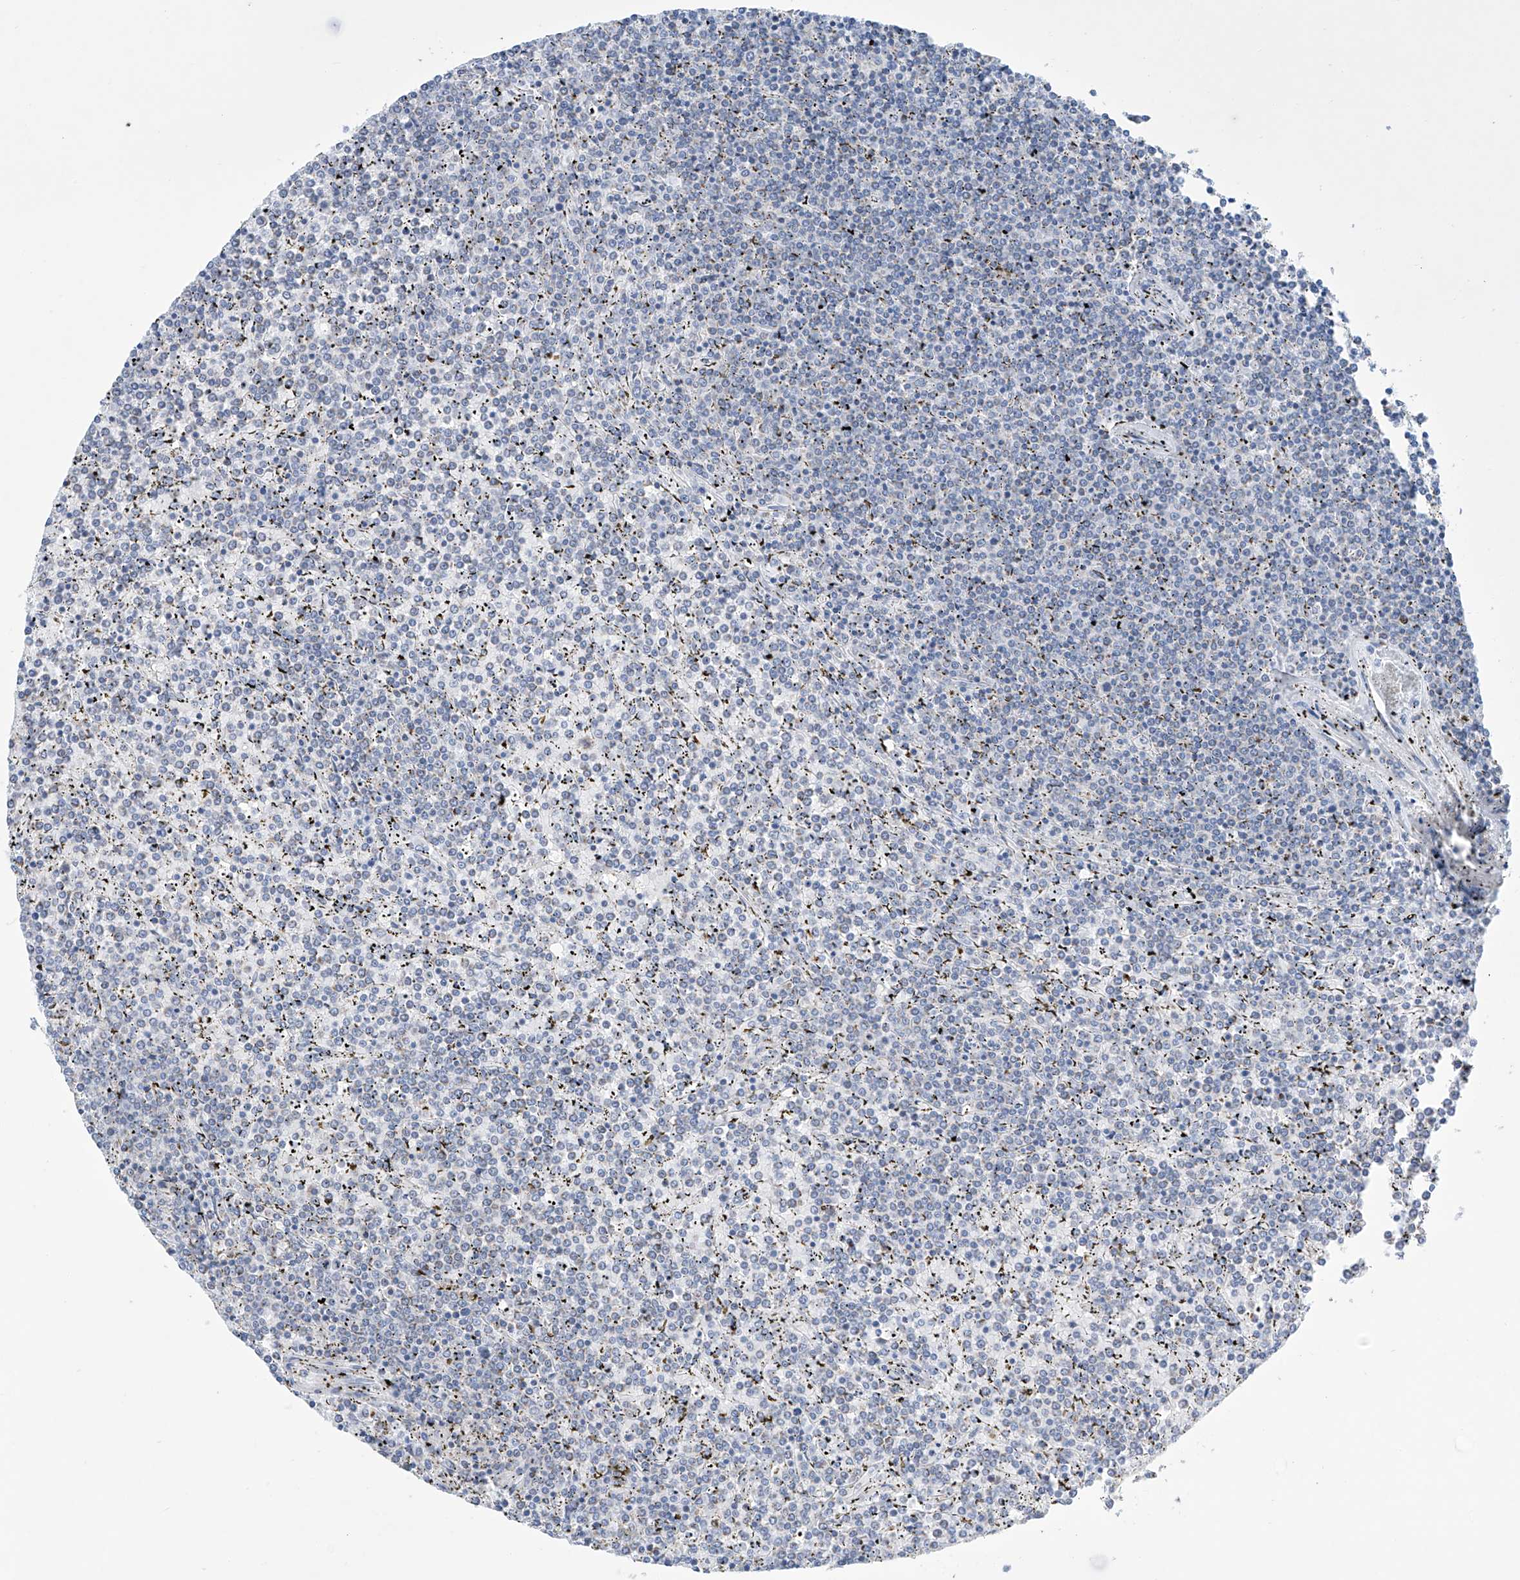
{"staining": {"intensity": "negative", "quantity": "none", "location": "none"}, "tissue": "lymphoma", "cell_type": "Tumor cells", "image_type": "cancer", "snomed": [{"axis": "morphology", "description": "Malignant lymphoma, non-Hodgkin's type, Low grade"}, {"axis": "topography", "description": "Spleen"}], "caption": "An image of human low-grade malignant lymphoma, non-Hodgkin's type is negative for staining in tumor cells.", "gene": "ALDH6A1", "patient": {"sex": "female", "age": 19}}